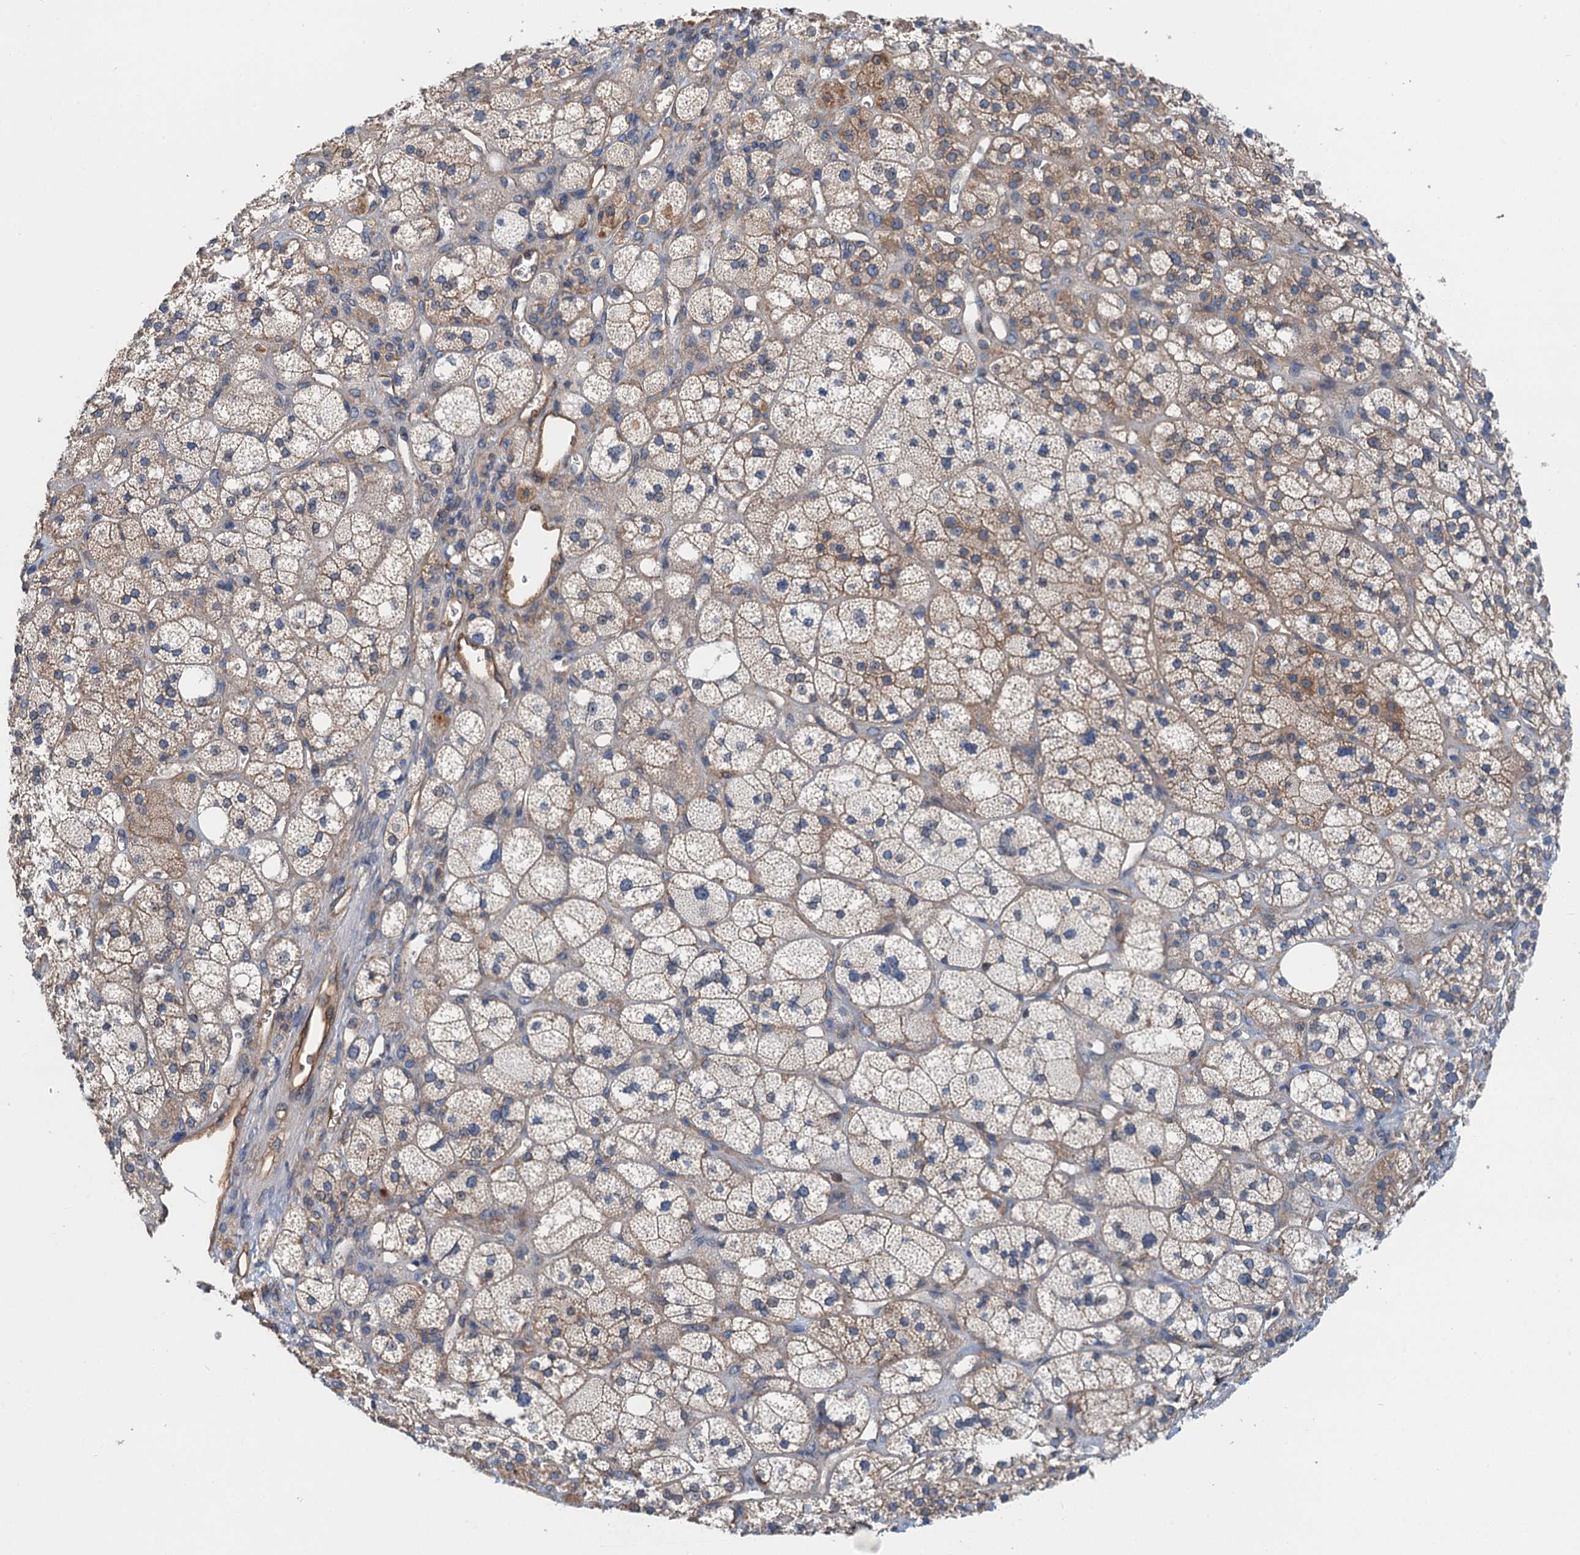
{"staining": {"intensity": "moderate", "quantity": "25%-75%", "location": "cytoplasmic/membranous"}, "tissue": "adrenal gland", "cell_type": "Glandular cells", "image_type": "normal", "snomed": [{"axis": "morphology", "description": "Normal tissue, NOS"}, {"axis": "topography", "description": "Adrenal gland"}], "caption": "Immunohistochemistry (DAB) staining of benign adrenal gland shows moderate cytoplasmic/membranous protein staining in approximately 25%-75% of glandular cells. (DAB IHC, brown staining for protein, blue staining for nuclei).", "gene": "ROGDI", "patient": {"sex": "male", "age": 61}}